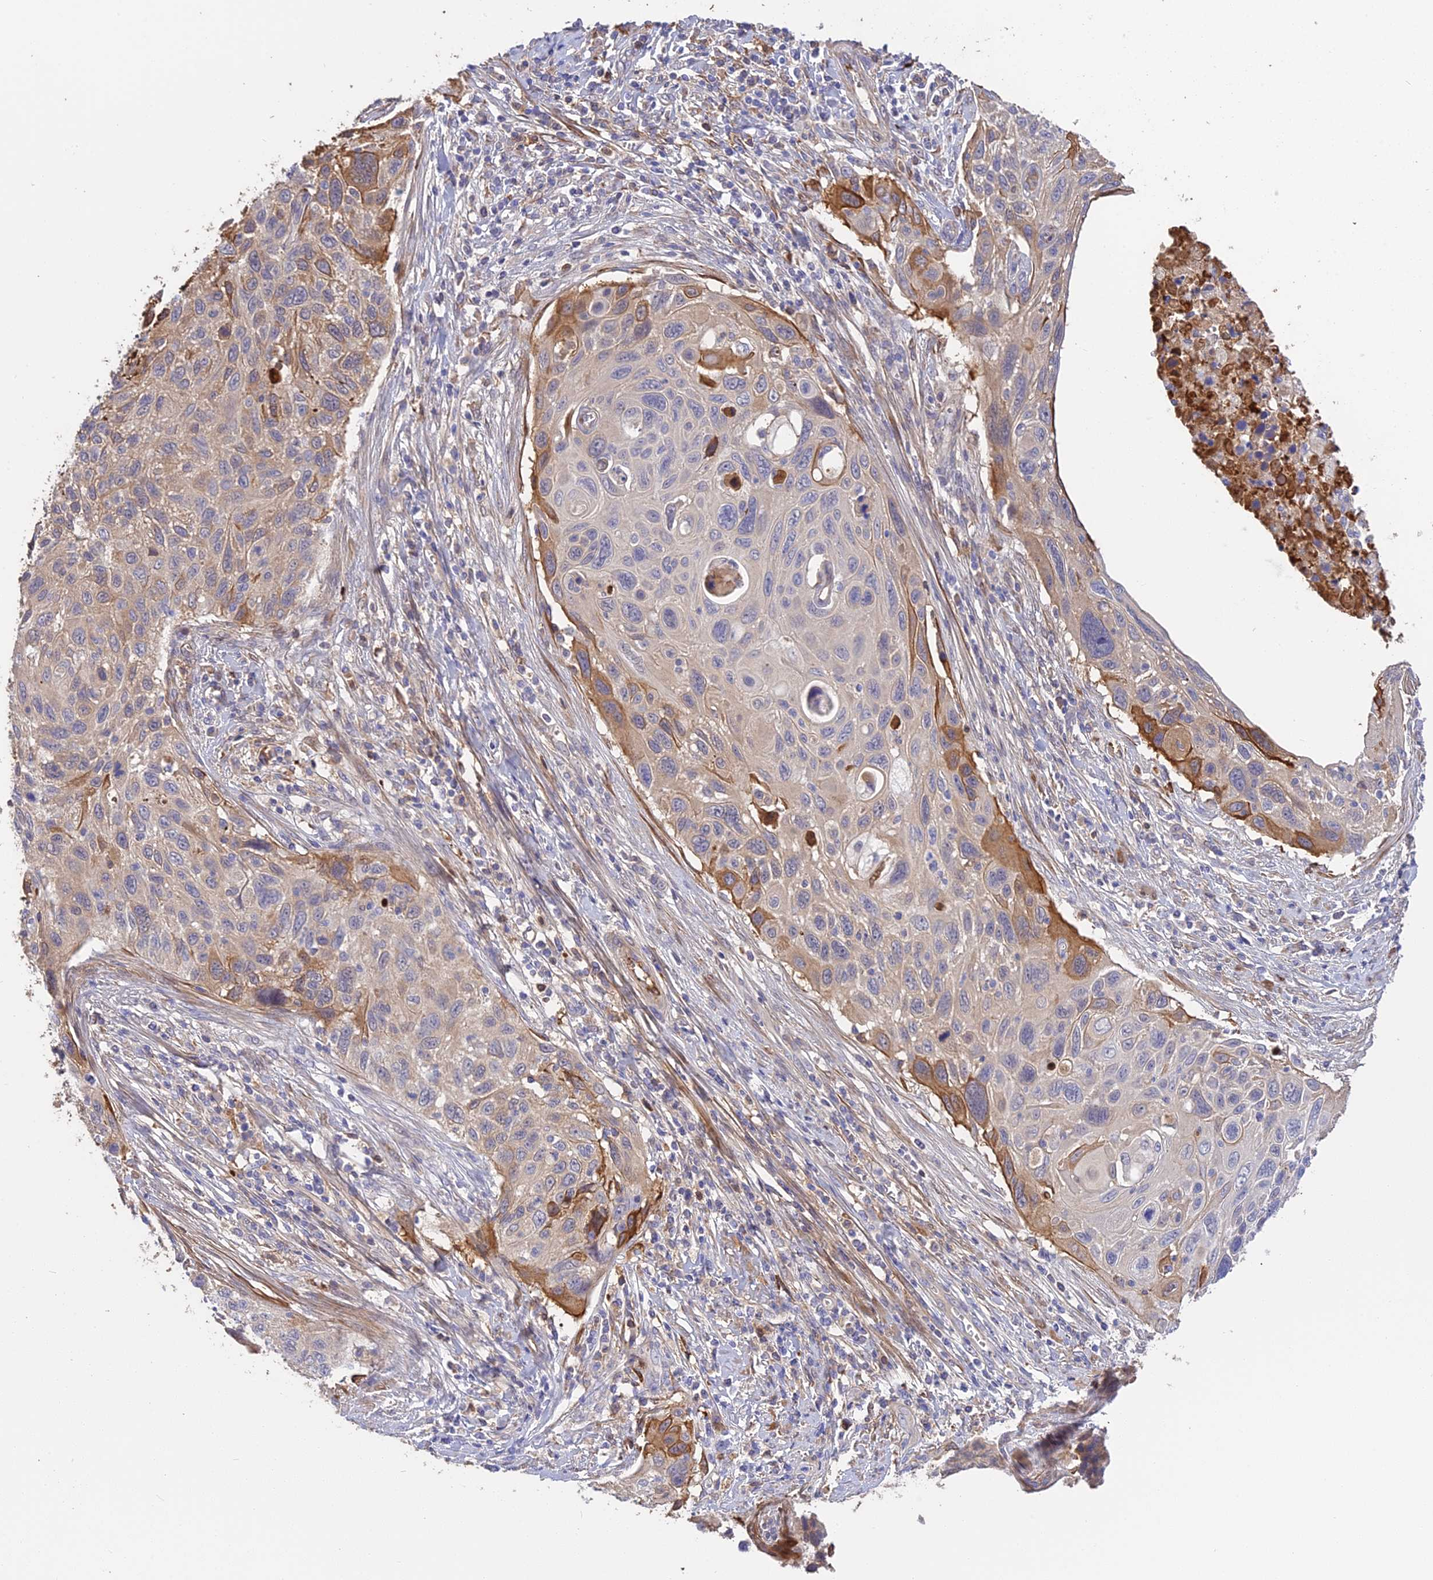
{"staining": {"intensity": "moderate", "quantity": "<25%", "location": "cytoplasmic/membranous"}, "tissue": "cervical cancer", "cell_type": "Tumor cells", "image_type": "cancer", "snomed": [{"axis": "morphology", "description": "Squamous cell carcinoma, NOS"}, {"axis": "topography", "description": "Cervix"}], "caption": "Protein staining of cervical cancer tissue demonstrates moderate cytoplasmic/membranous staining in about <25% of tumor cells. (Brightfield microscopy of DAB IHC at high magnification).", "gene": "PZP", "patient": {"sex": "female", "age": 70}}